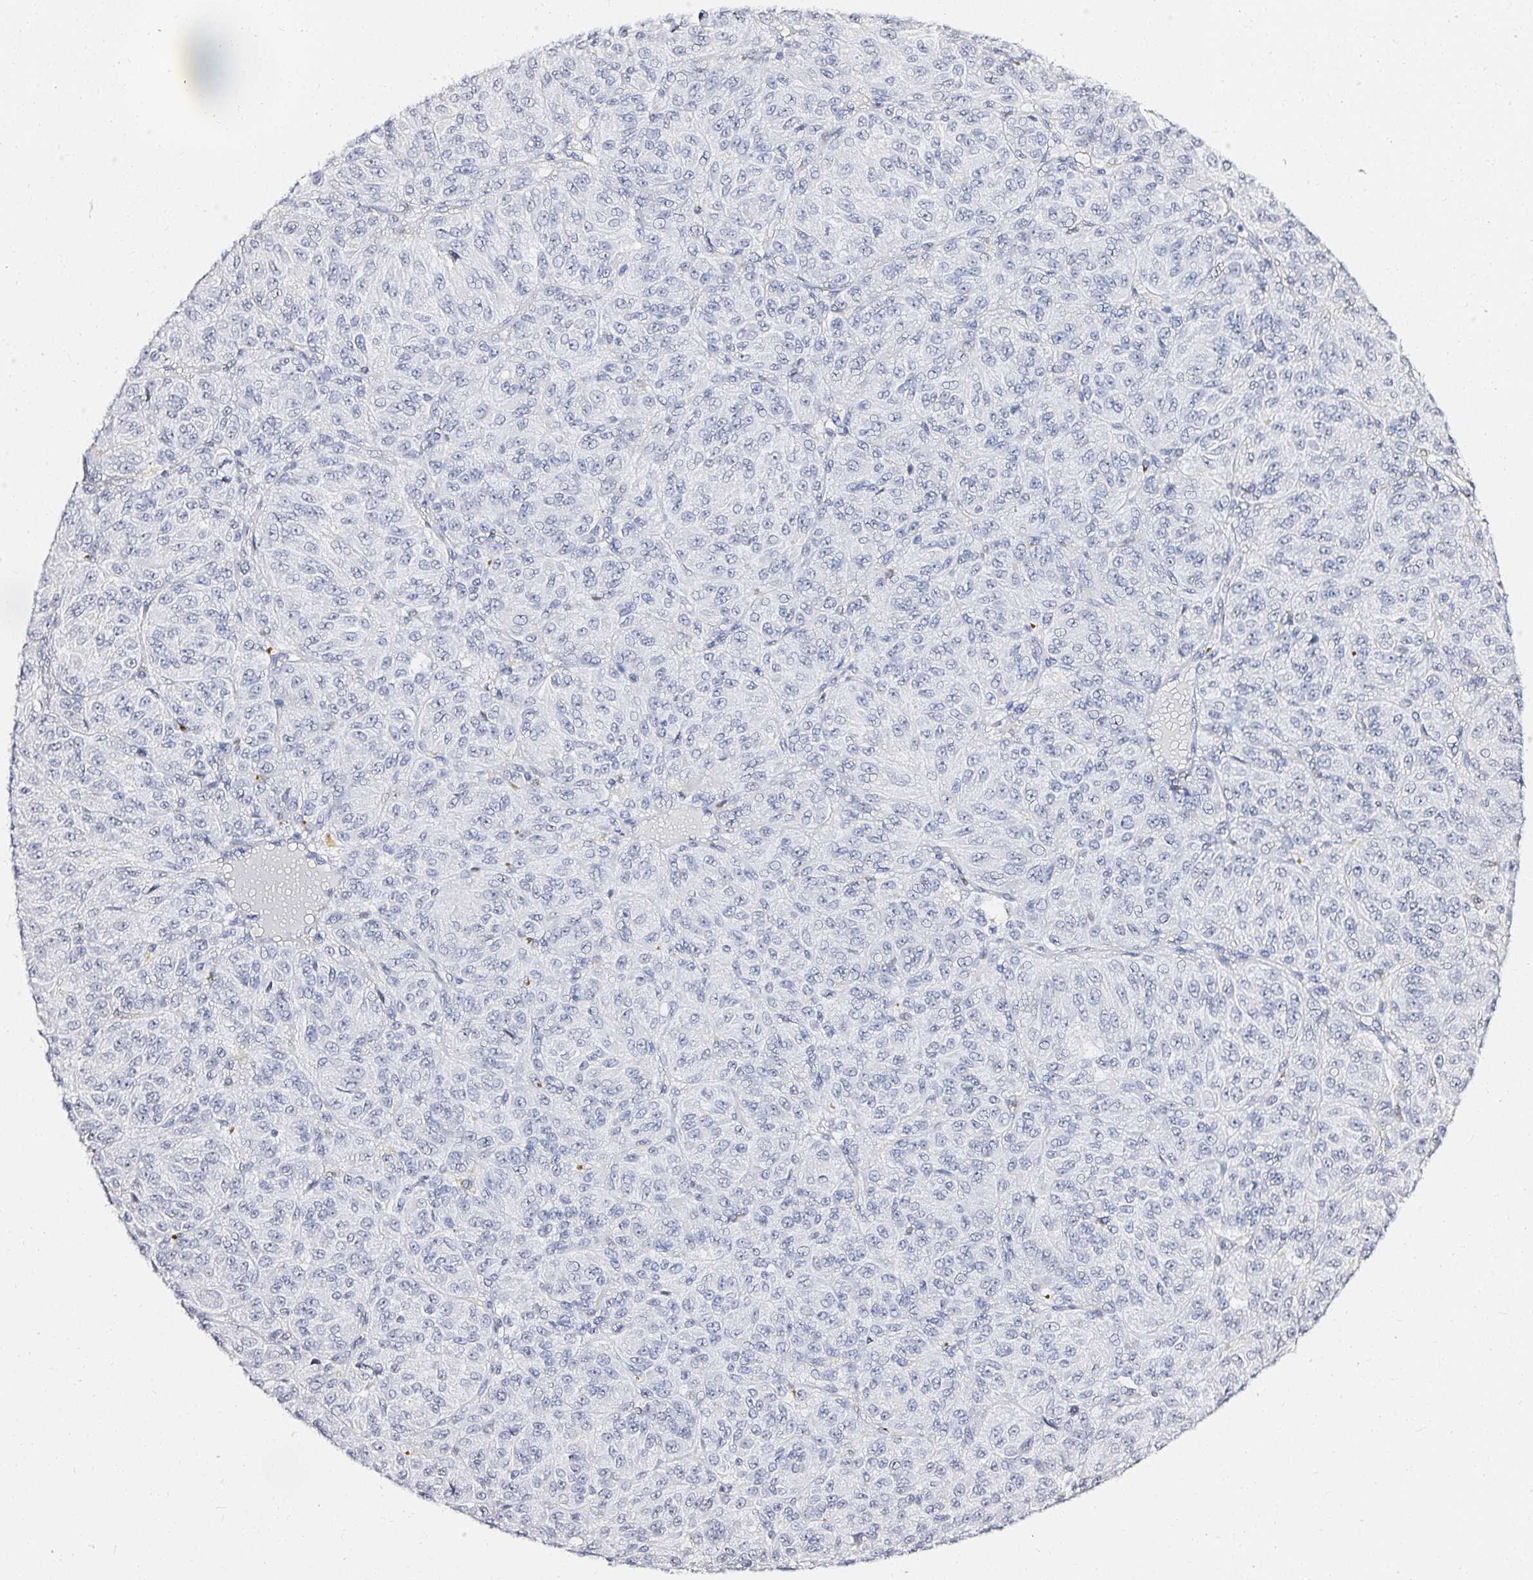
{"staining": {"intensity": "negative", "quantity": "none", "location": "none"}, "tissue": "melanoma", "cell_type": "Tumor cells", "image_type": "cancer", "snomed": [{"axis": "morphology", "description": "Malignant melanoma, Metastatic site"}, {"axis": "topography", "description": "Brain"}], "caption": "DAB (3,3'-diaminobenzidine) immunohistochemical staining of human malignant melanoma (metastatic site) shows no significant positivity in tumor cells. (DAB (3,3'-diaminobenzidine) immunohistochemistry visualized using brightfield microscopy, high magnification).", "gene": "ACAN", "patient": {"sex": "female", "age": 56}}